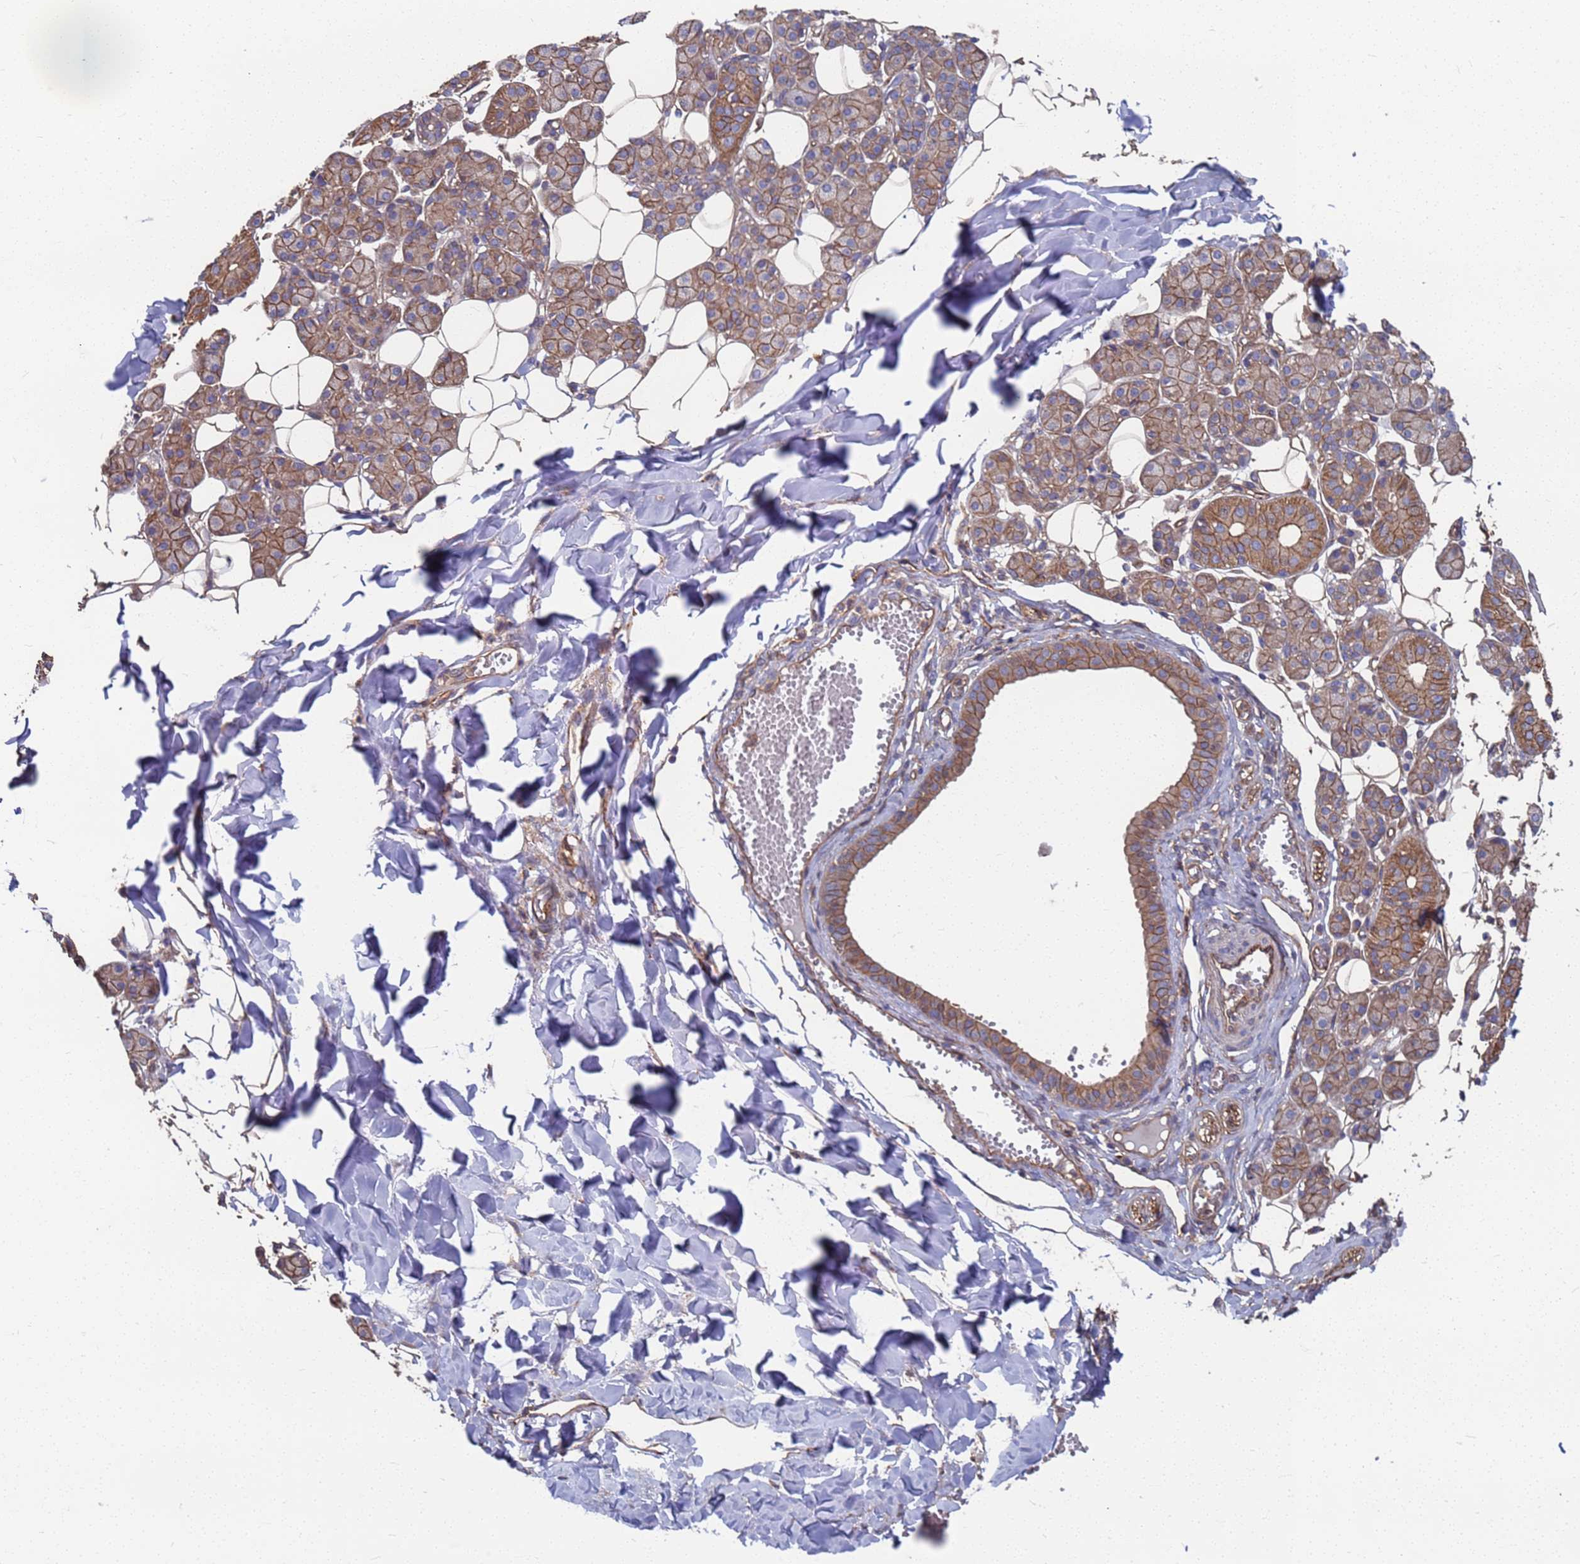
{"staining": {"intensity": "moderate", "quantity": ">75%", "location": "cytoplasmic/membranous"}, "tissue": "salivary gland", "cell_type": "Glandular cells", "image_type": "normal", "snomed": [{"axis": "morphology", "description": "Normal tissue, NOS"}, {"axis": "topography", "description": "Salivary gland"}], "caption": "IHC of benign human salivary gland reveals medium levels of moderate cytoplasmic/membranous staining in about >75% of glandular cells. The protein of interest is stained brown, and the nuclei are stained in blue (DAB (3,3'-diaminobenzidine) IHC with brightfield microscopy, high magnification).", "gene": "NDUFAF6", "patient": {"sex": "female", "age": 33}}